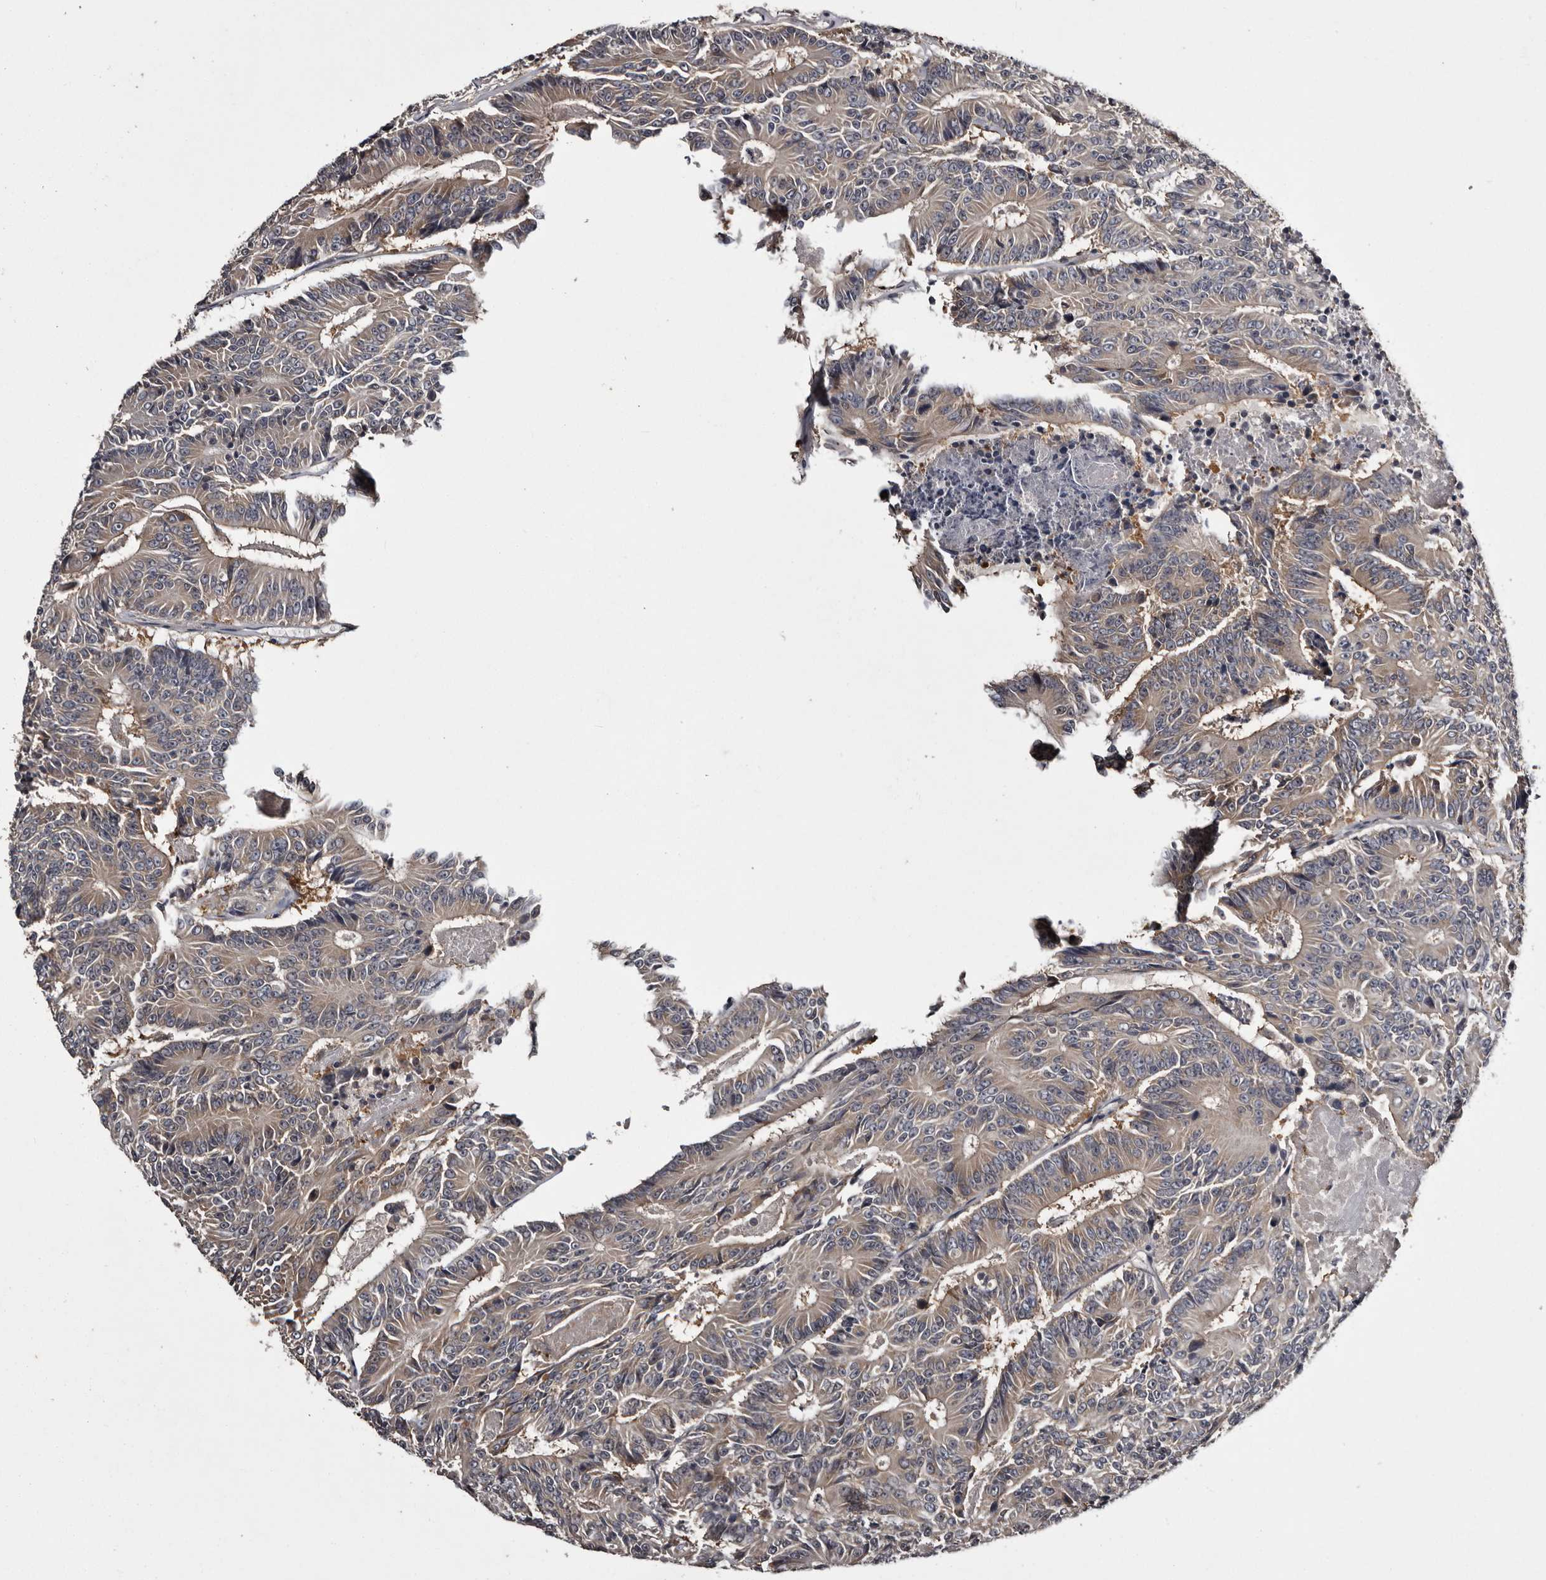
{"staining": {"intensity": "weak", "quantity": ">75%", "location": "cytoplasmic/membranous"}, "tissue": "colorectal cancer", "cell_type": "Tumor cells", "image_type": "cancer", "snomed": [{"axis": "morphology", "description": "Adenocarcinoma, NOS"}, {"axis": "topography", "description": "Colon"}], "caption": "Weak cytoplasmic/membranous positivity is identified in approximately >75% of tumor cells in colorectal cancer (adenocarcinoma).", "gene": "DARS1", "patient": {"sex": "male", "age": 83}}